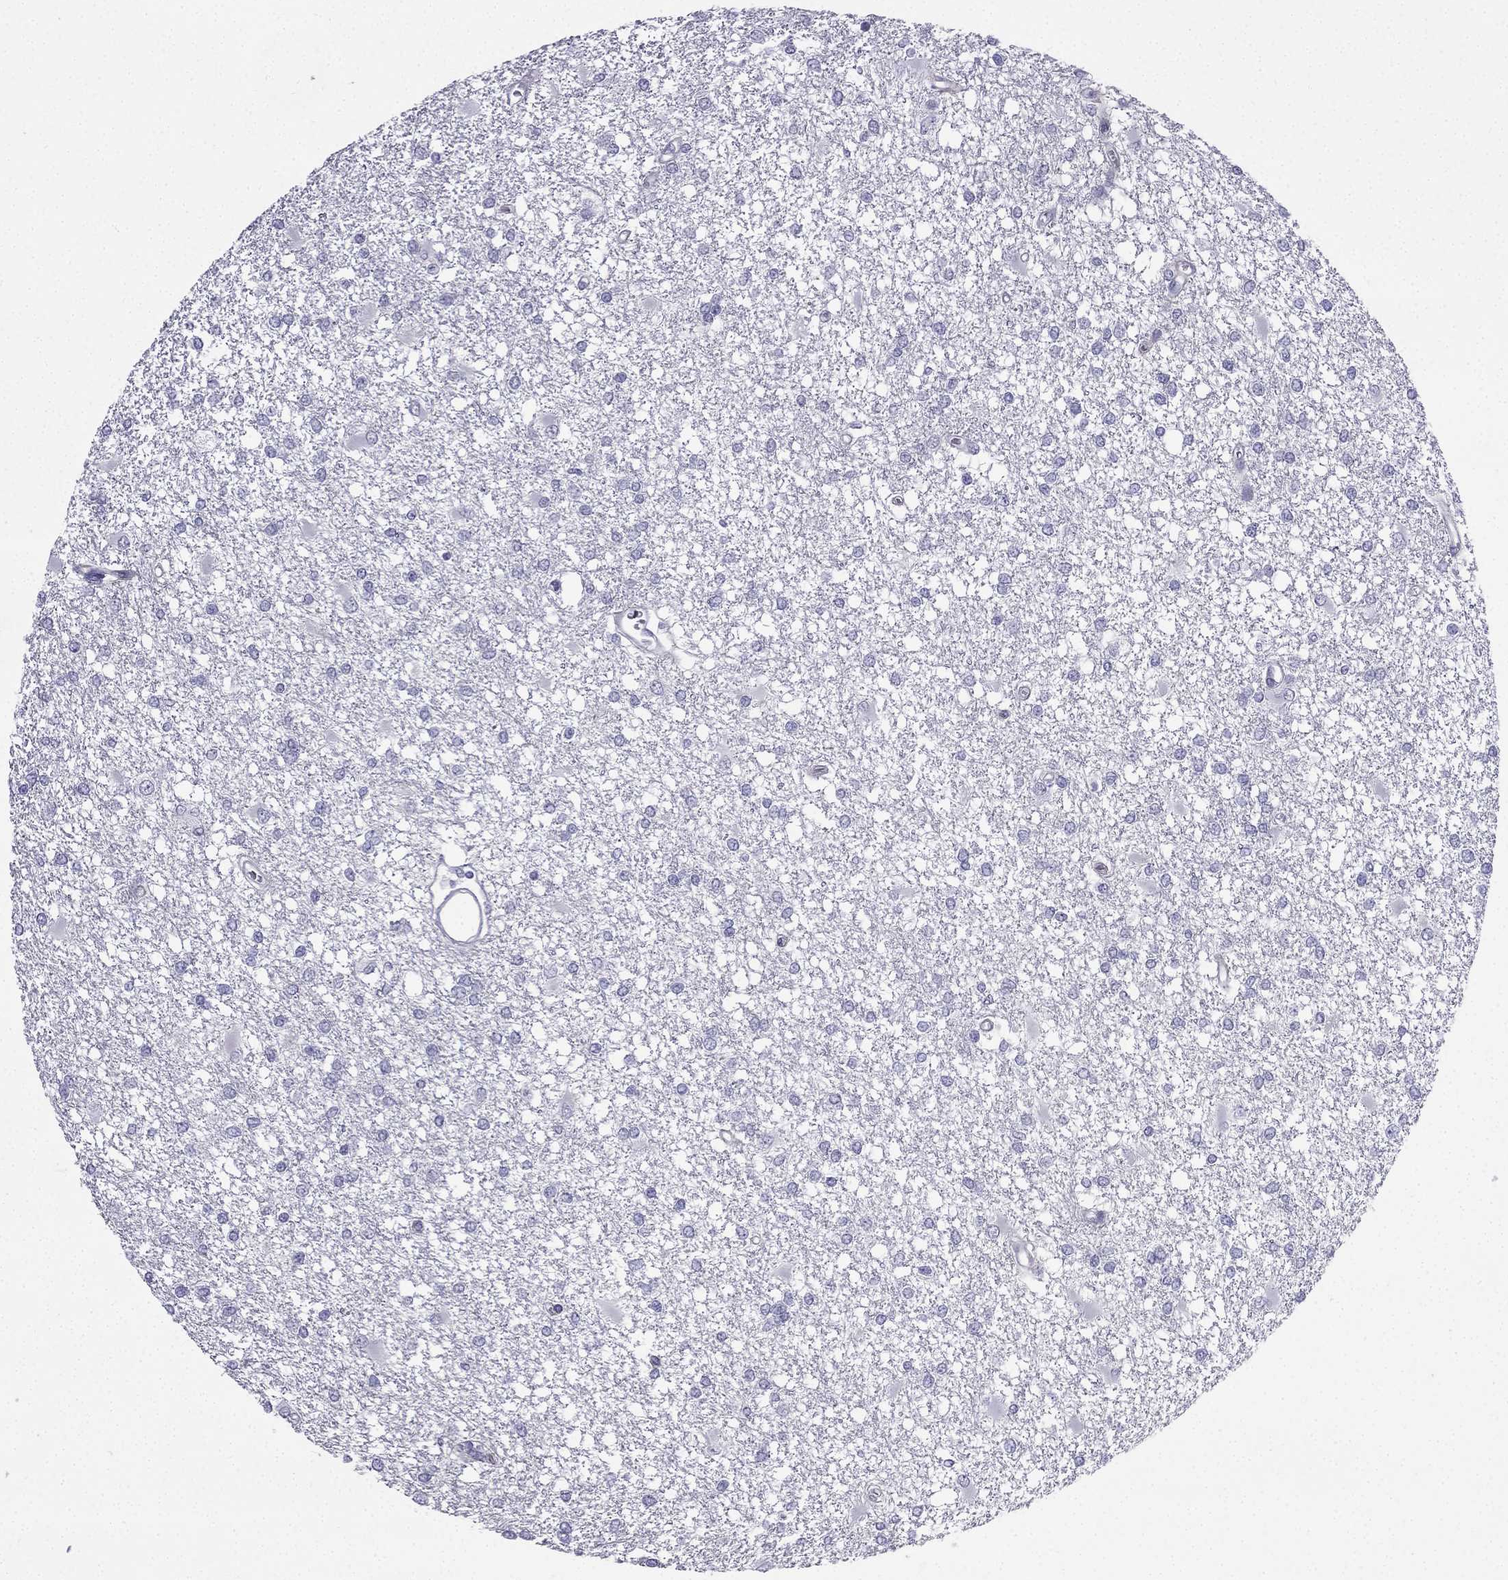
{"staining": {"intensity": "negative", "quantity": "none", "location": "none"}, "tissue": "glioma", "cell_type": "Tumor cells", "image_type": "cancer", "snomed": [{"axis": "morphology", "description": "Glioma, malignant, High grade"}, {"axis": "topography", "description": "Cerebral cortex"}], "caption": "An IHC histopathology image of glioma is shown. There is no staining in tumor cells of glioma.", "gene": "CFAP53", "patient": {"sex": "male", "age": 79}}